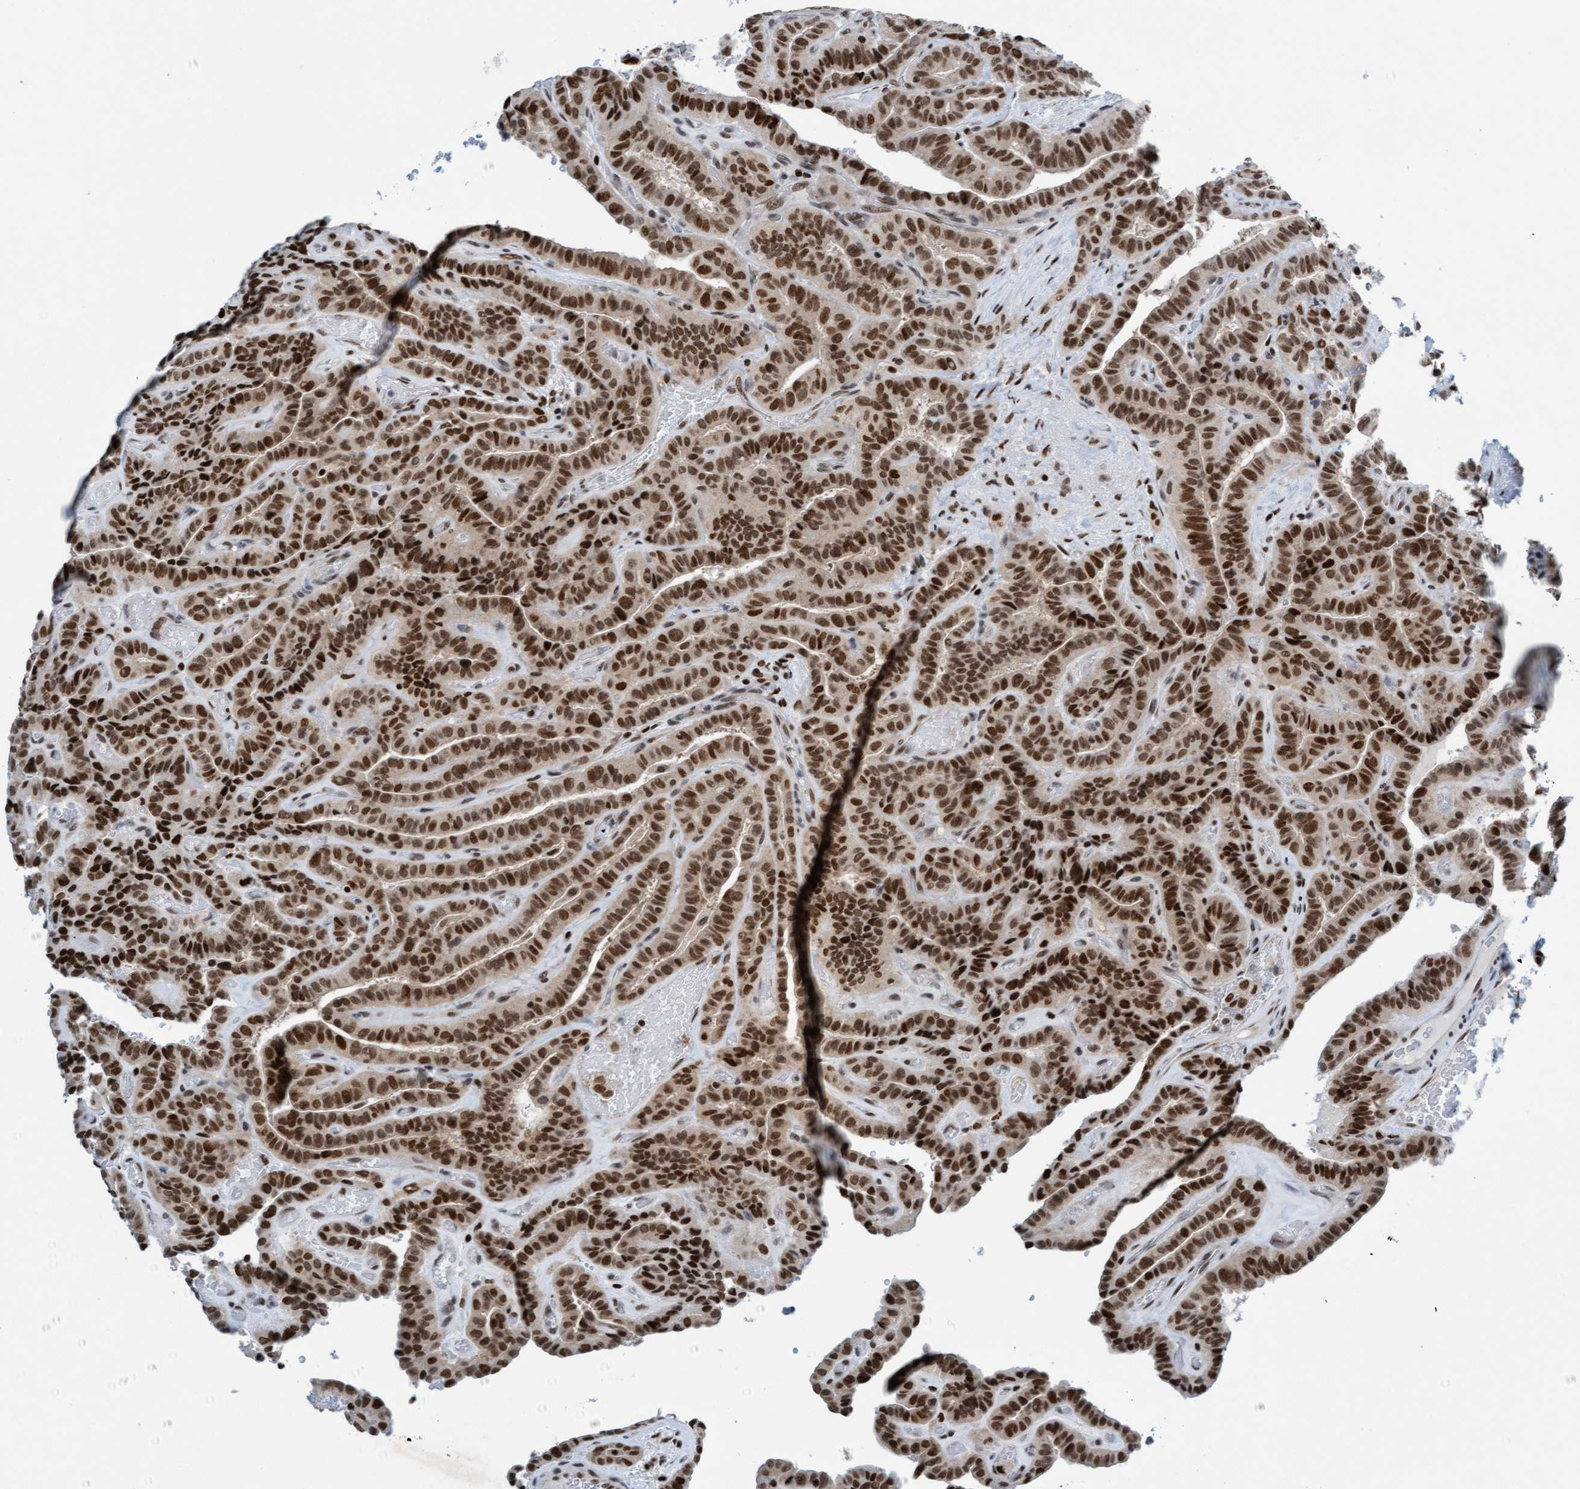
{"staining": {"intensity": "moderate", "quantity": ">75%", "location": "nuclear"}, "tissue": "thyroid cancer", "cell_type": "Tumor cells", "image_type": "cancer", "snomed": [{"axis": "morphology", "description": "Papillary adenocarcinoma, NOS"}, {"axis": "topography", "description": "Thyroid gland"}], "caption": "A photomicrograph showing moderate nuclear positivity in about >75% of tumor cells in thyroid cancer (papillary adenocarcinoma), as visualized by brown immunohistochemical staining.", "gene": "GLRX2", "patient": {"sex": "male", "age": 77}}